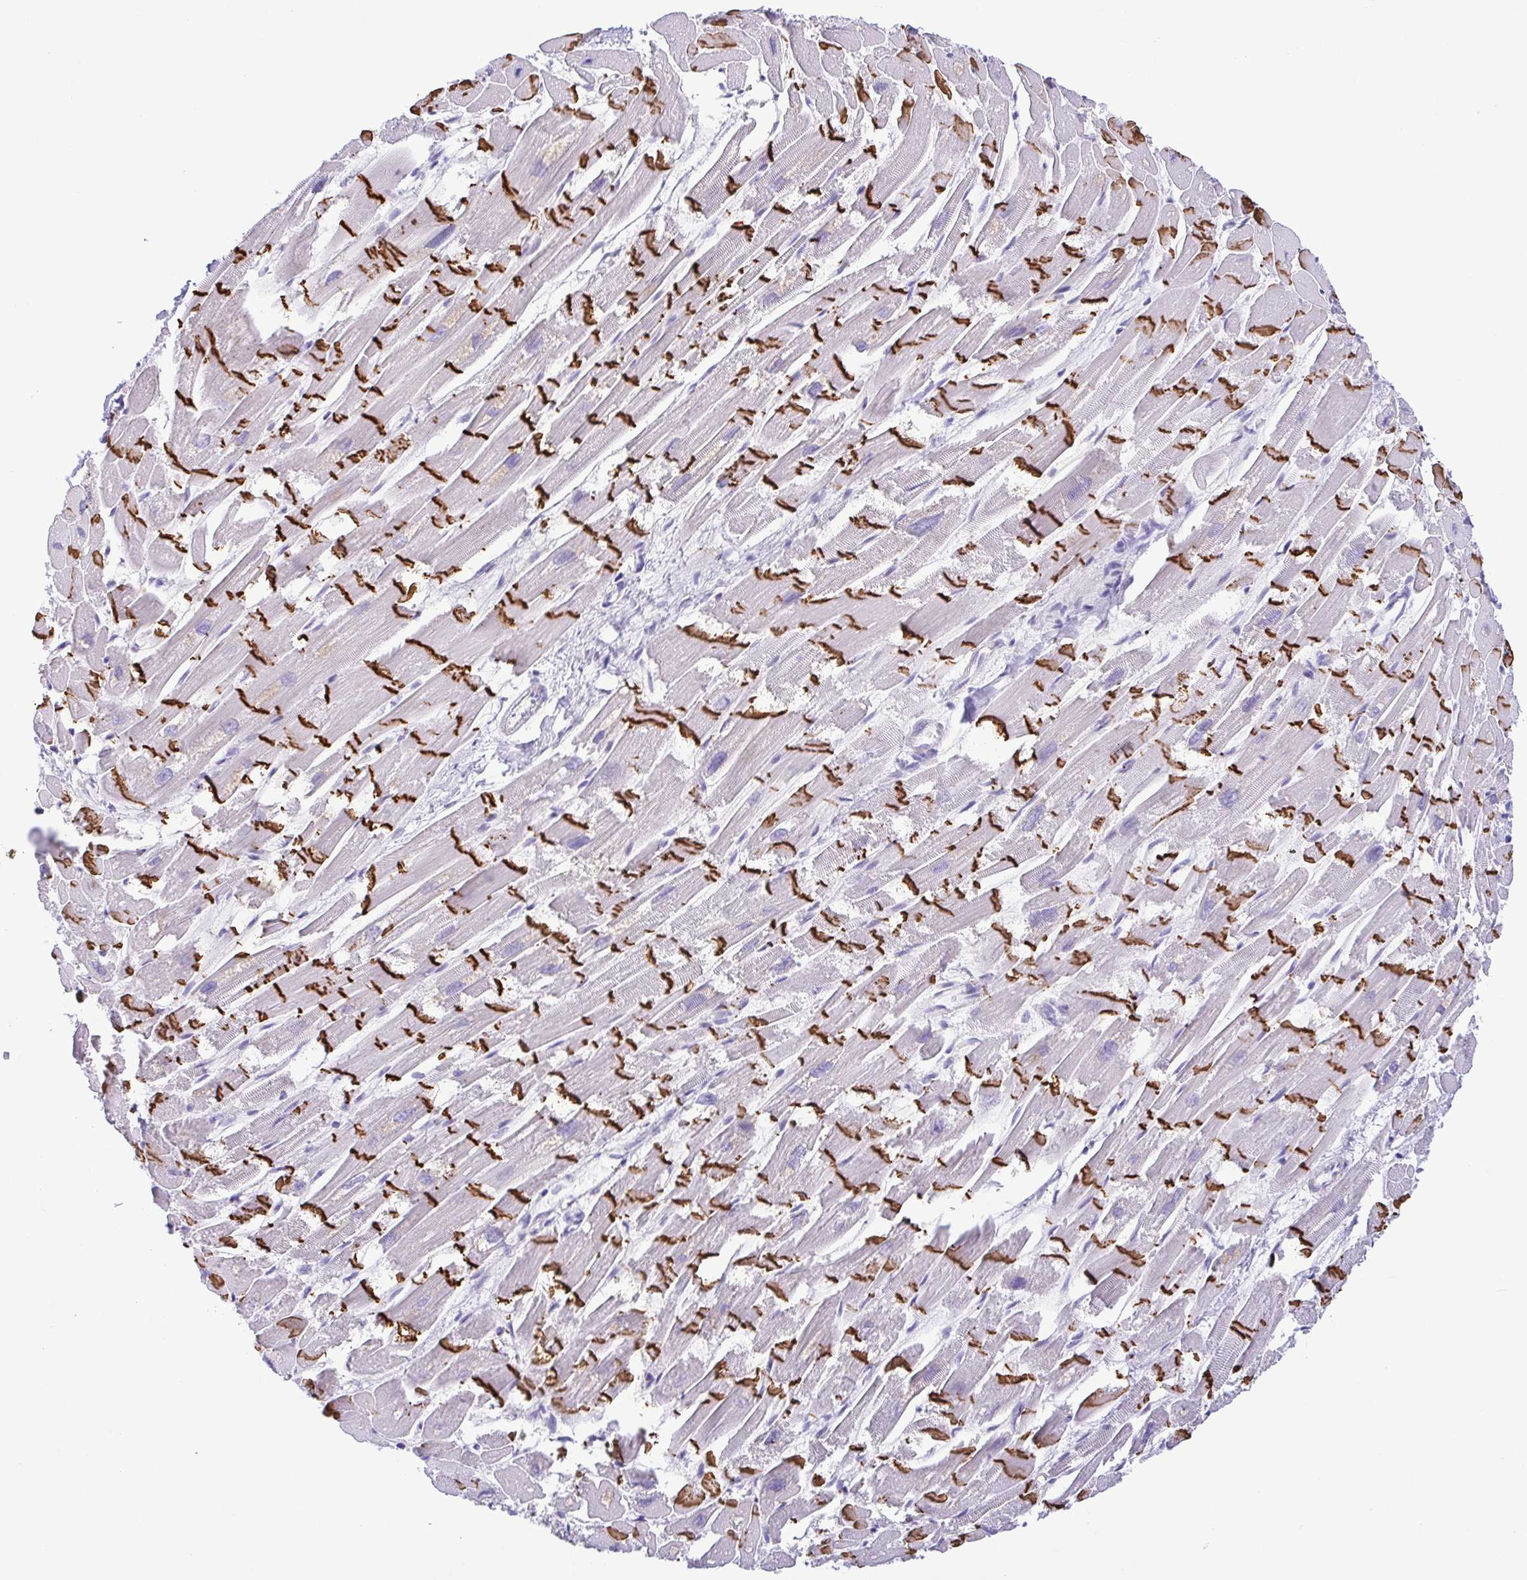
{"staining": {"intensity": "strong", "quantity": "25%-75%", "location": "cytoplasmic/membranous"}, "tissue": "heart muscle", "cell_type": "Cardiomyocytes", "image_type": "normal", "snomed": [{"axis": "morphology", "description": "Normal tissue, NOS"}, {"axis": "topography", "description": "Heart"}], "caption": "Strong cytoplasmic/membranous expression is seen in approximately 25%-75% of cardiomyocytes in benign heart muscle.", "gene": "GPR182", "patient": {"sex": "male", "age": 54}}